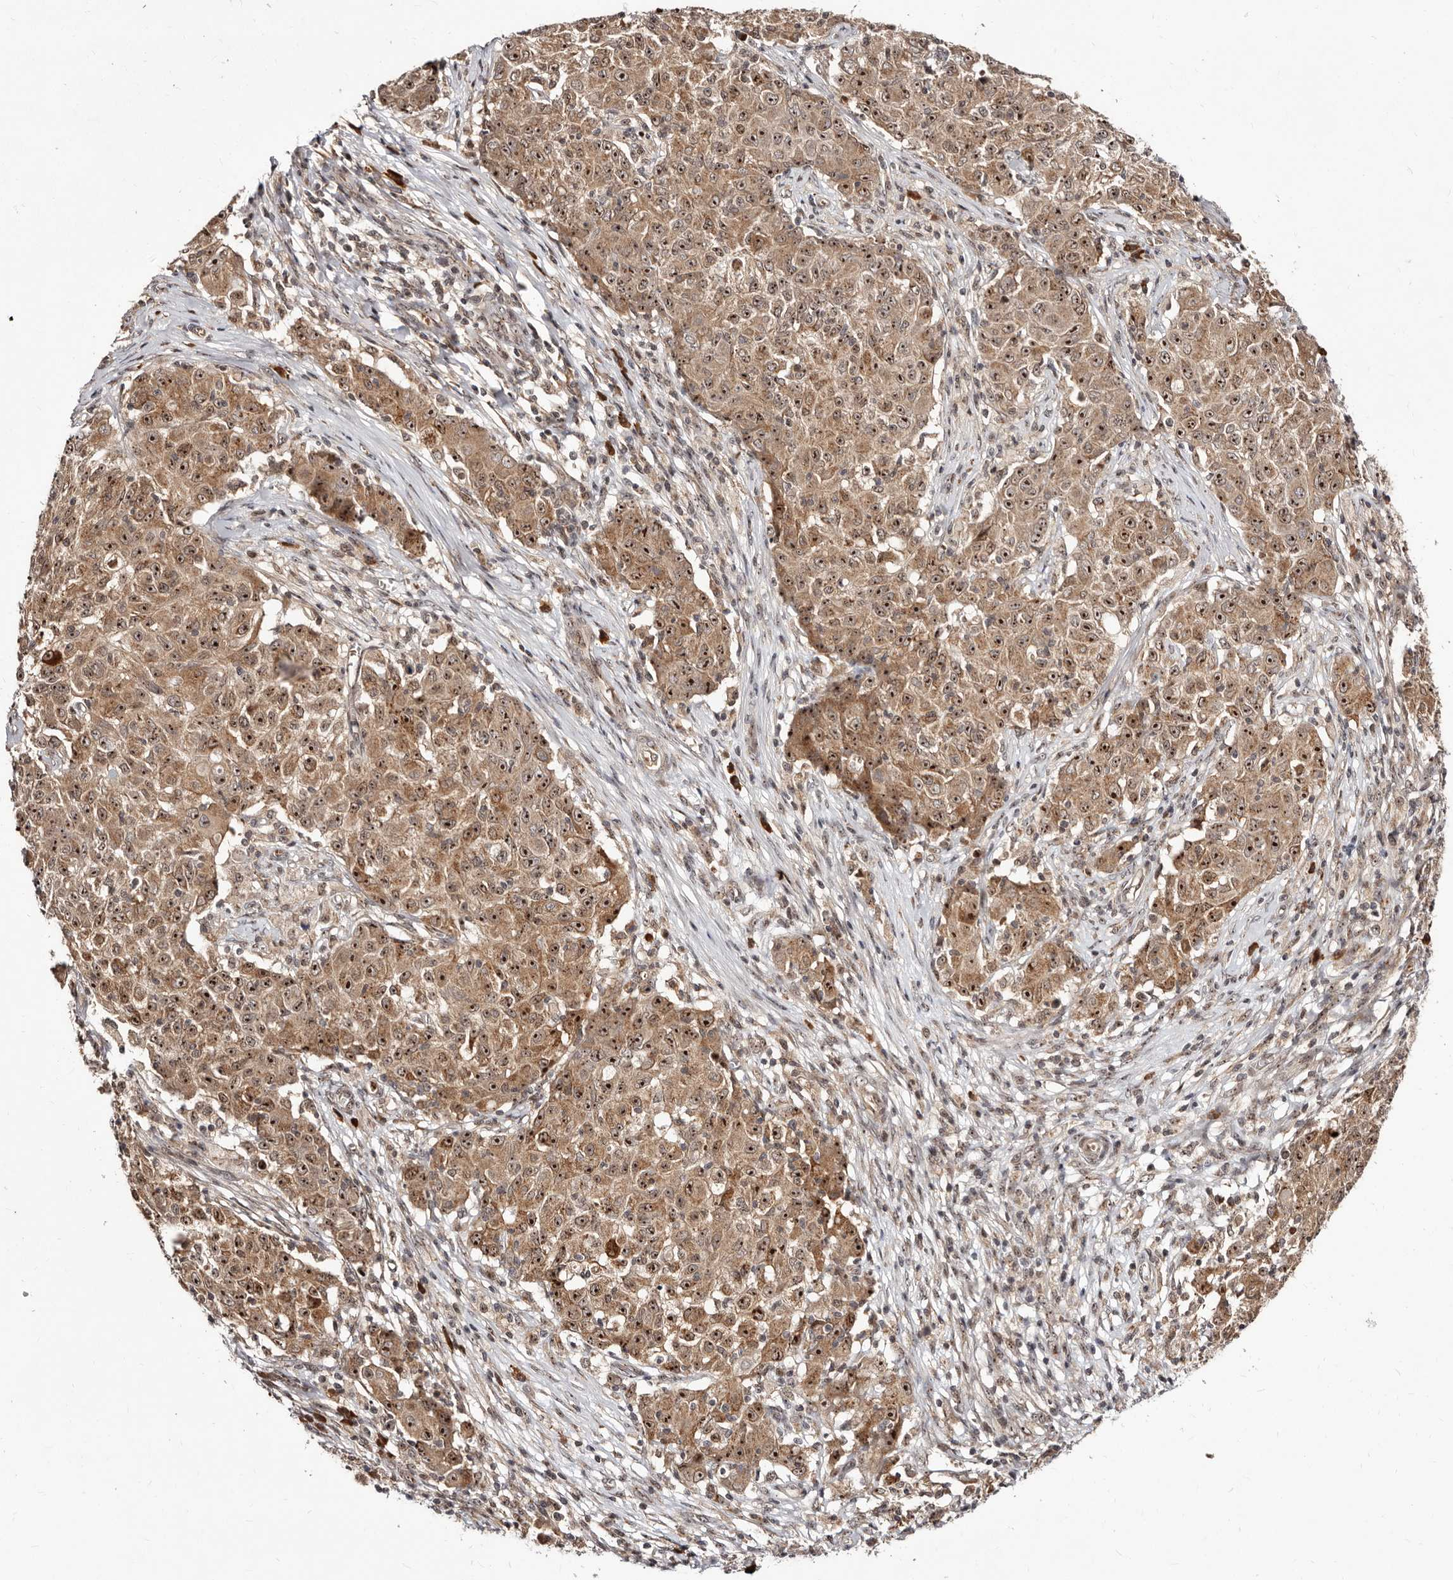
{"staining": {"intensity": "strong", "quantity": ">75%", "location": "cytoplasmic/membranous,nuclear"}, "tissue": "ovarian cancer", "cell_type": "Tumor cells", "image_type": "cancer", "snomed": [{"axis": "morphology", "description": "Carcinoma, endometroid"}, {"axis": "topography", "description": "Ovary"}], "caption": "IHC image of neoplastic tissue: human ovarian cancer stained using IHC displays high levels of strong protein expression localized specifically in the cytoplasmic/membranous and nuclear of tumor cells, appearing as a cytoplasmic/membranous and nuclear brown color.", "gene": "APOL6", "patient": {"sex": "female", "age": 42}}